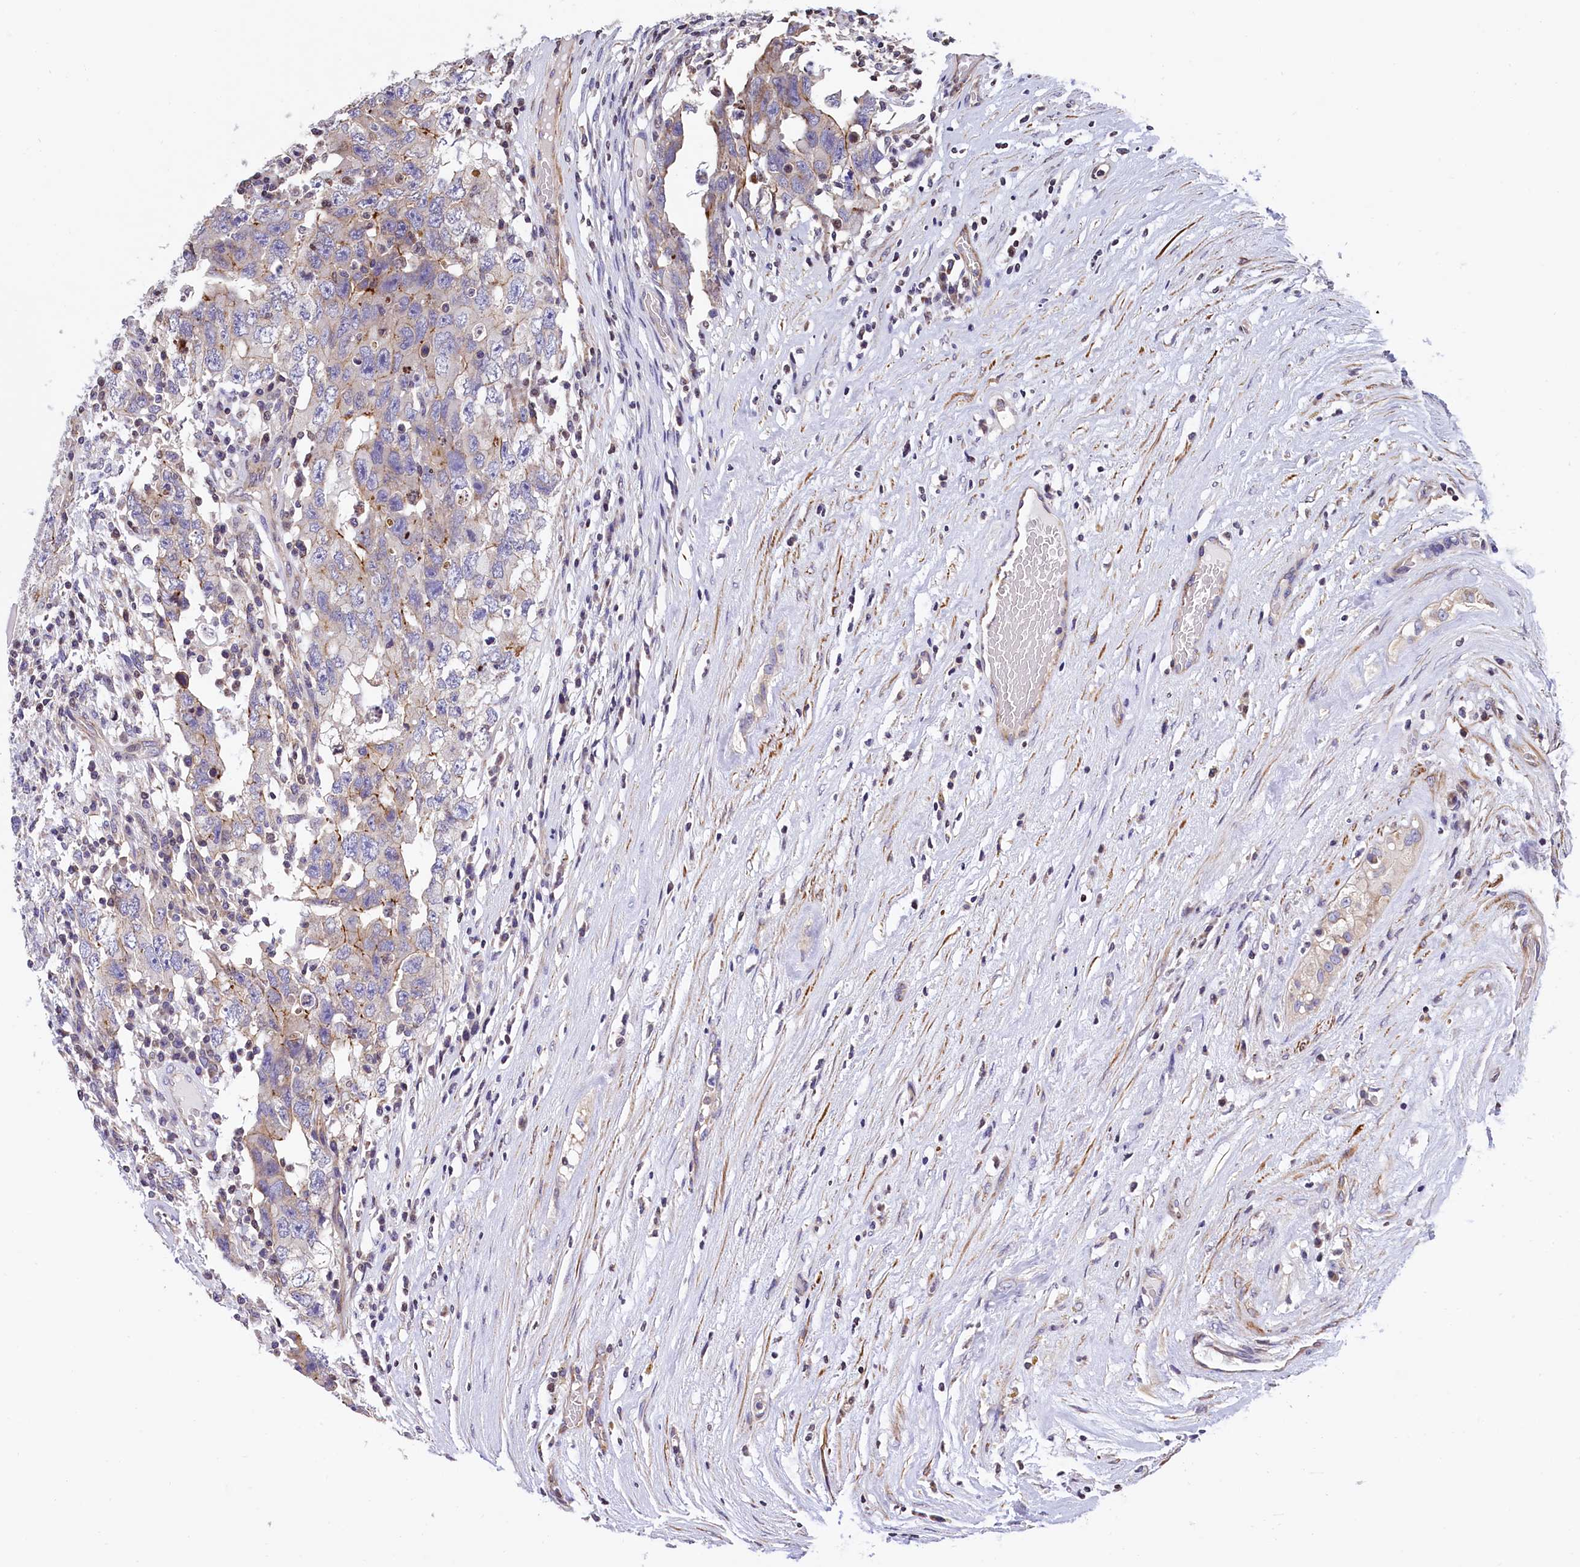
{"staining": {"intensity": "weak", "quantity": "<25%", "location": "cytoplasmic/membranous"}, "tissue": "testis cancer", "cell_type": "Tumor cells", "image_type": "cancer", "snomed": [{"axis": "morphology", "description": "Carcinoma, Embryonal, NOS"}, {"axis": "topography", "description": "Testis"}], "caption": "Testis embryonal carcinoma stained for a protein using IHC shows no staining tumor cells.", "gene": "ZNF2", "patient": {"sex": "male", "age": 26}}